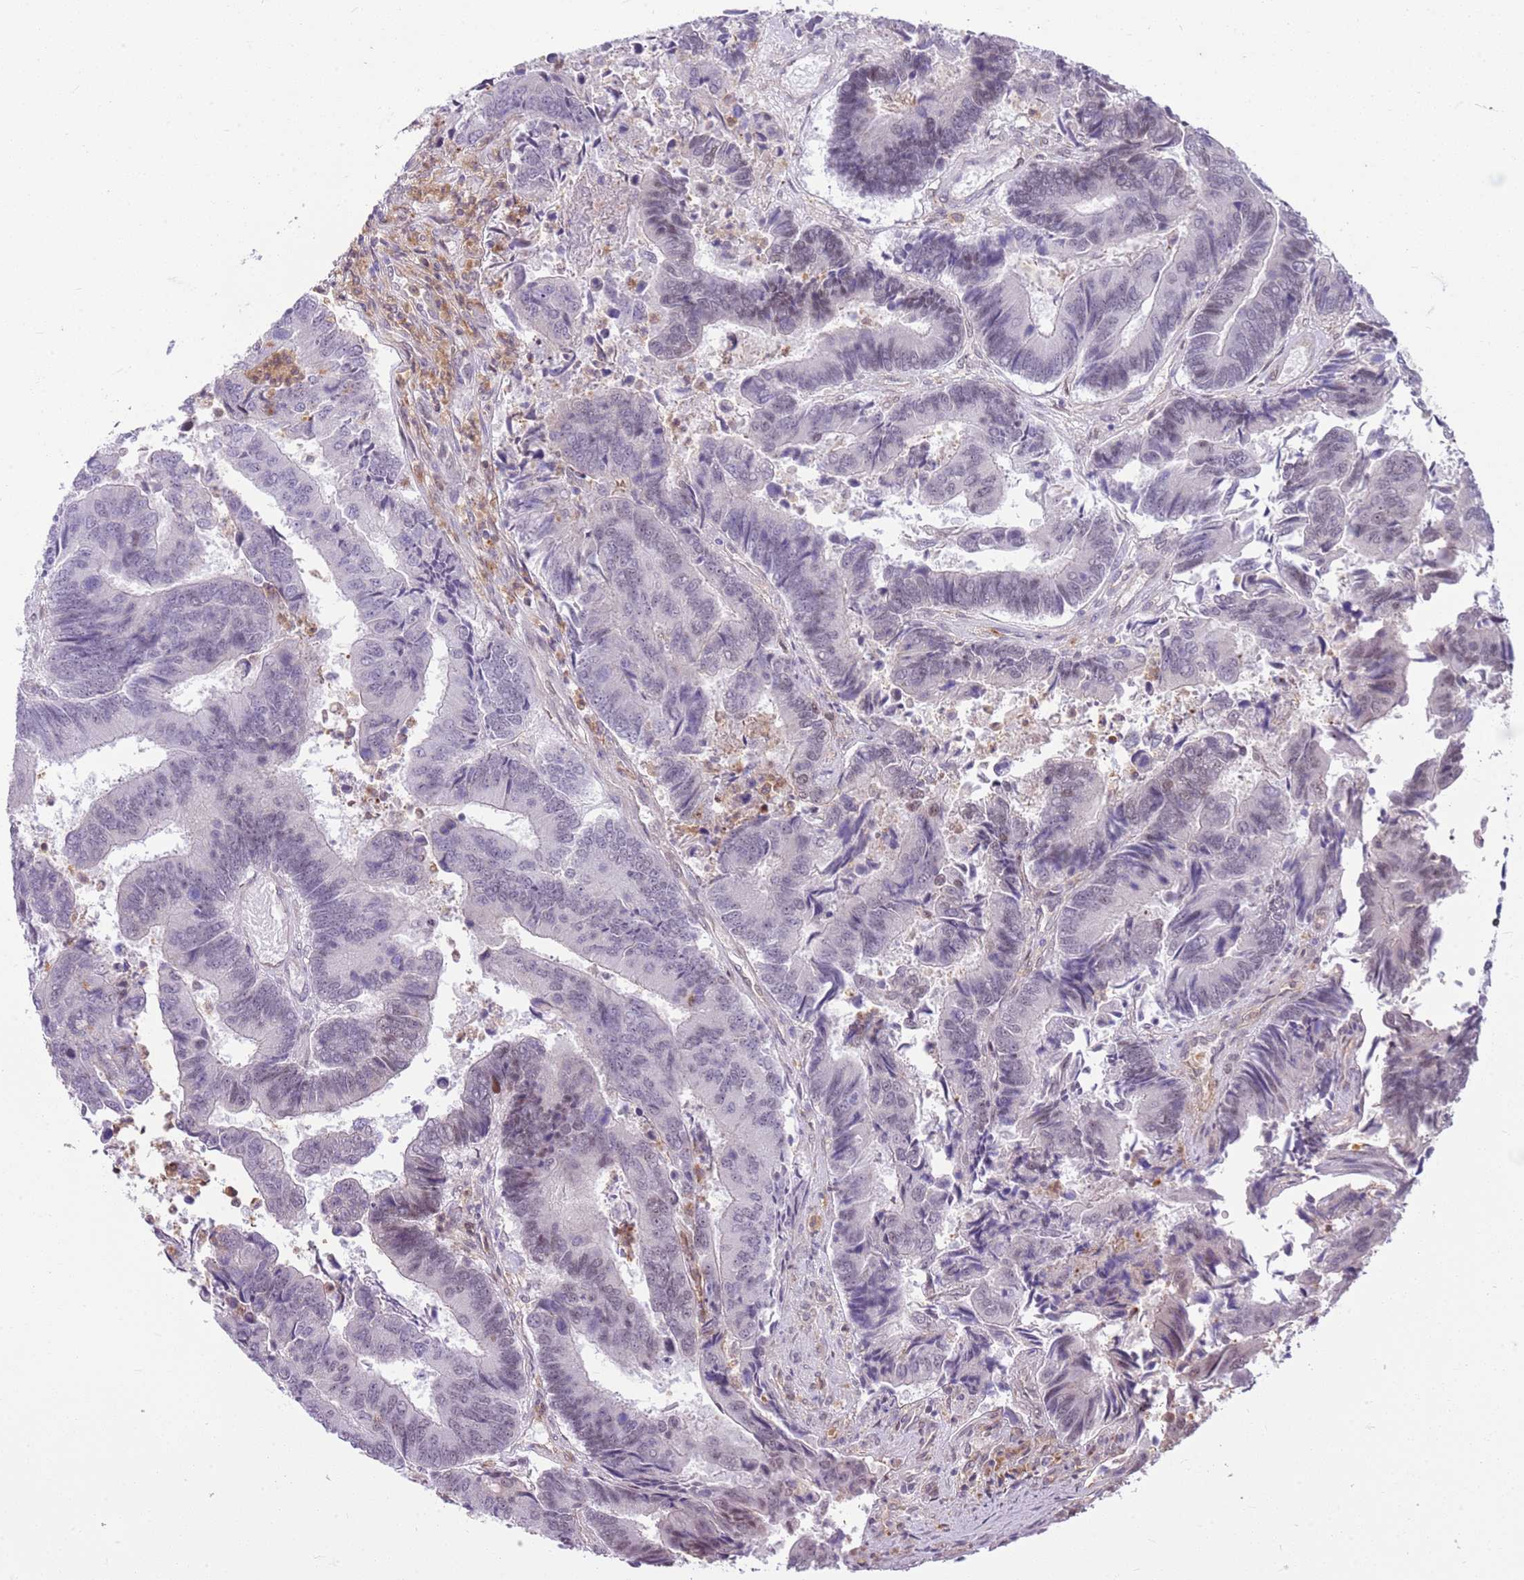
{"staining": {"intensity": "negative", "quantity": "none", "location": "none"}, "tissue": "colorectal cancer", "cell_type": "Tumor cells", "image_type": "cancer", "snomed": [{"axis": "morphology", "description": "Adenocarcinoma, NOS"}, {"axis": "topography", "description": "Colon"}], "caption": "The image exhibits no significant positivity in tumor cells of colorectal cancer (adenocarcinoma).", "gene": "DHX32", "patient": {"sex": "female", "age": 67}}